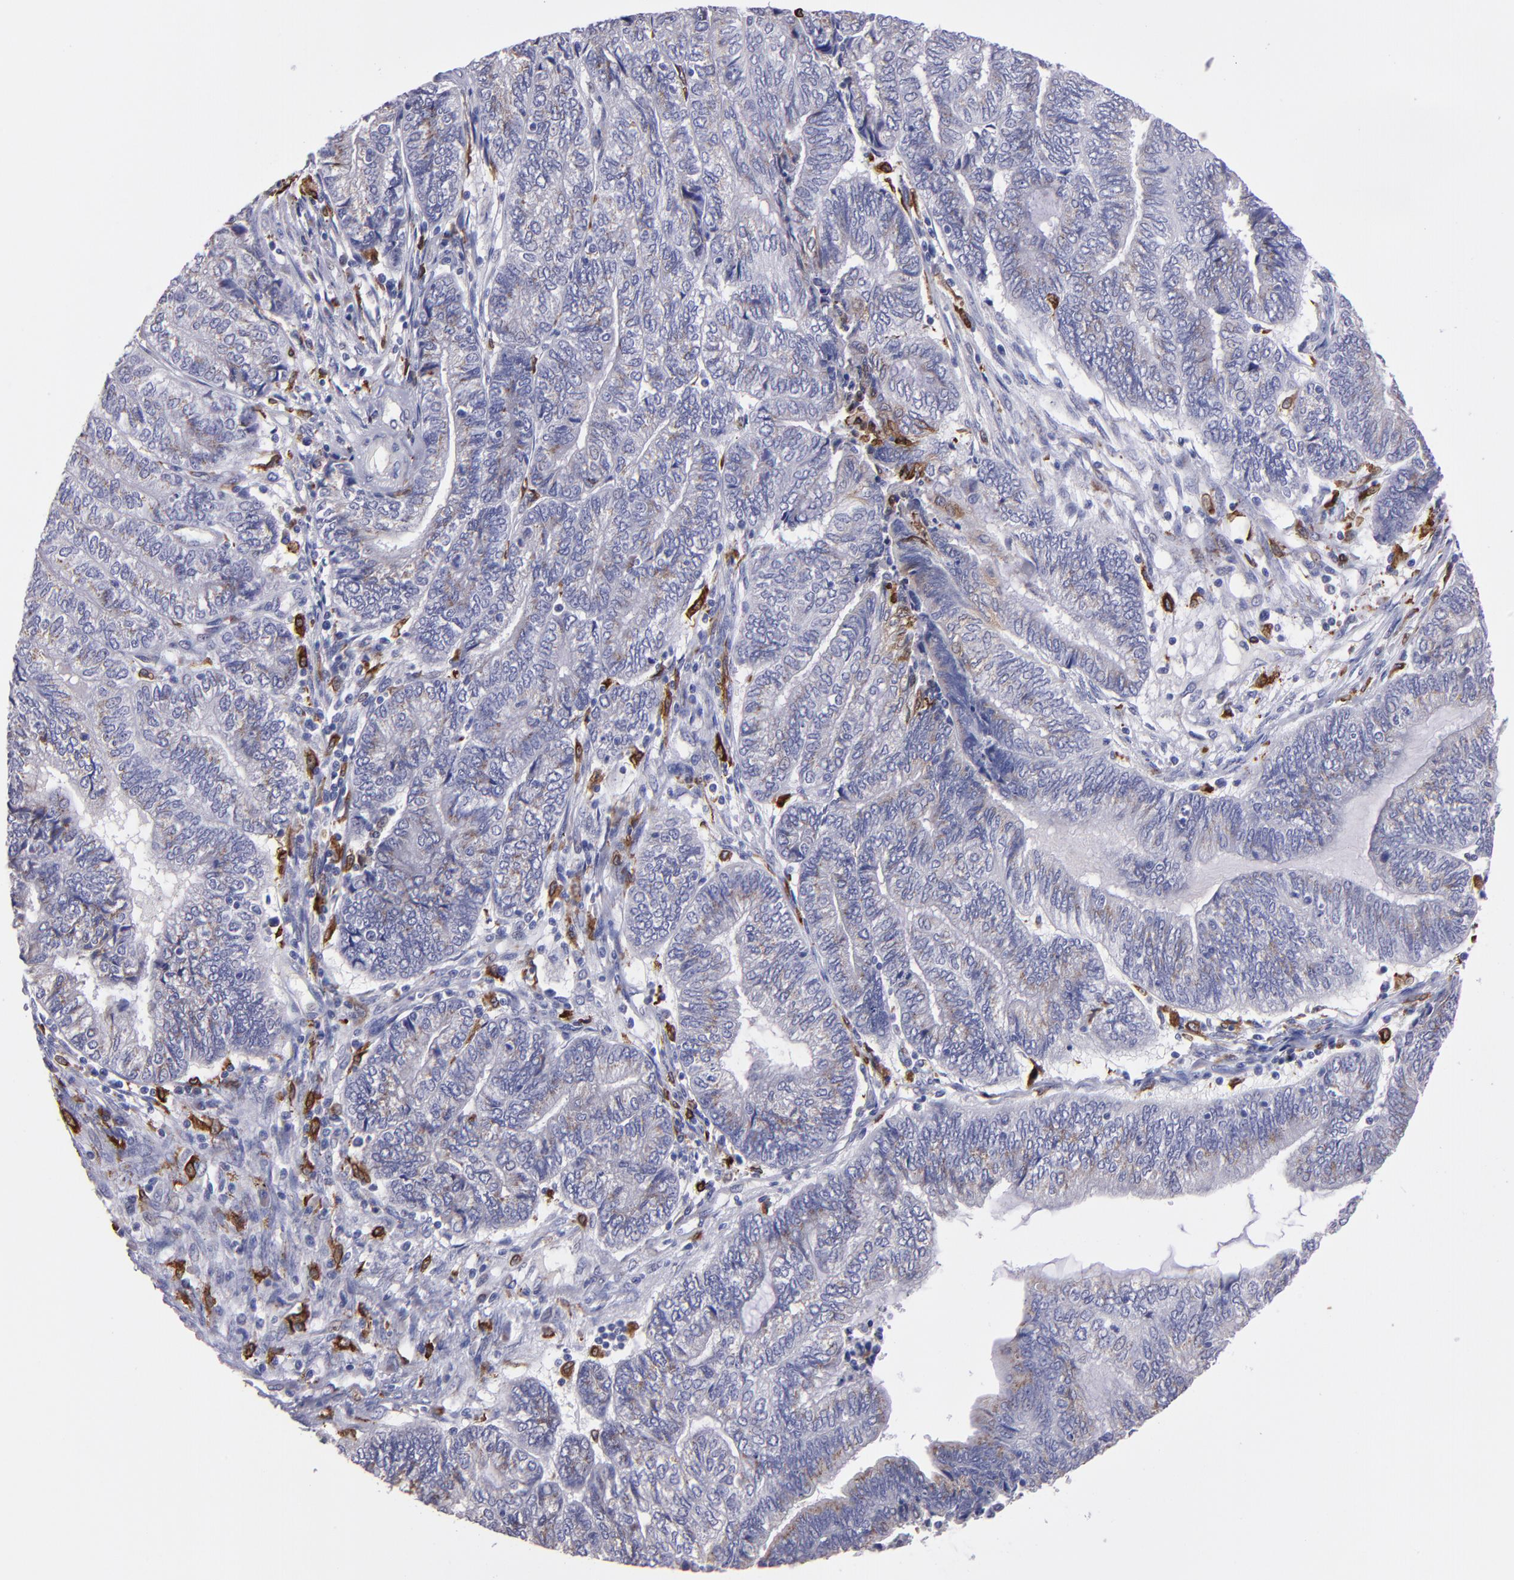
{"staining": {"intensity": "negative", "quantity": "none", "location": "none"}, "tissue": "endometrial cancer", "cell_type": "Tumor cells", "image_type": "cancer", "snomed": [{"axis": "morphology", "description": "Adenocarcinoma, NOS"}, {"axis": "topography", "description": "Uterus"}, {"axis": "topography", "description": "Endometrium"}], "caption": "Tumor cells show no significant positivity in adenocarcinoma (endometrial).", "gene": "PTGS1", "patient": {"sex": "female", "age": 70}}